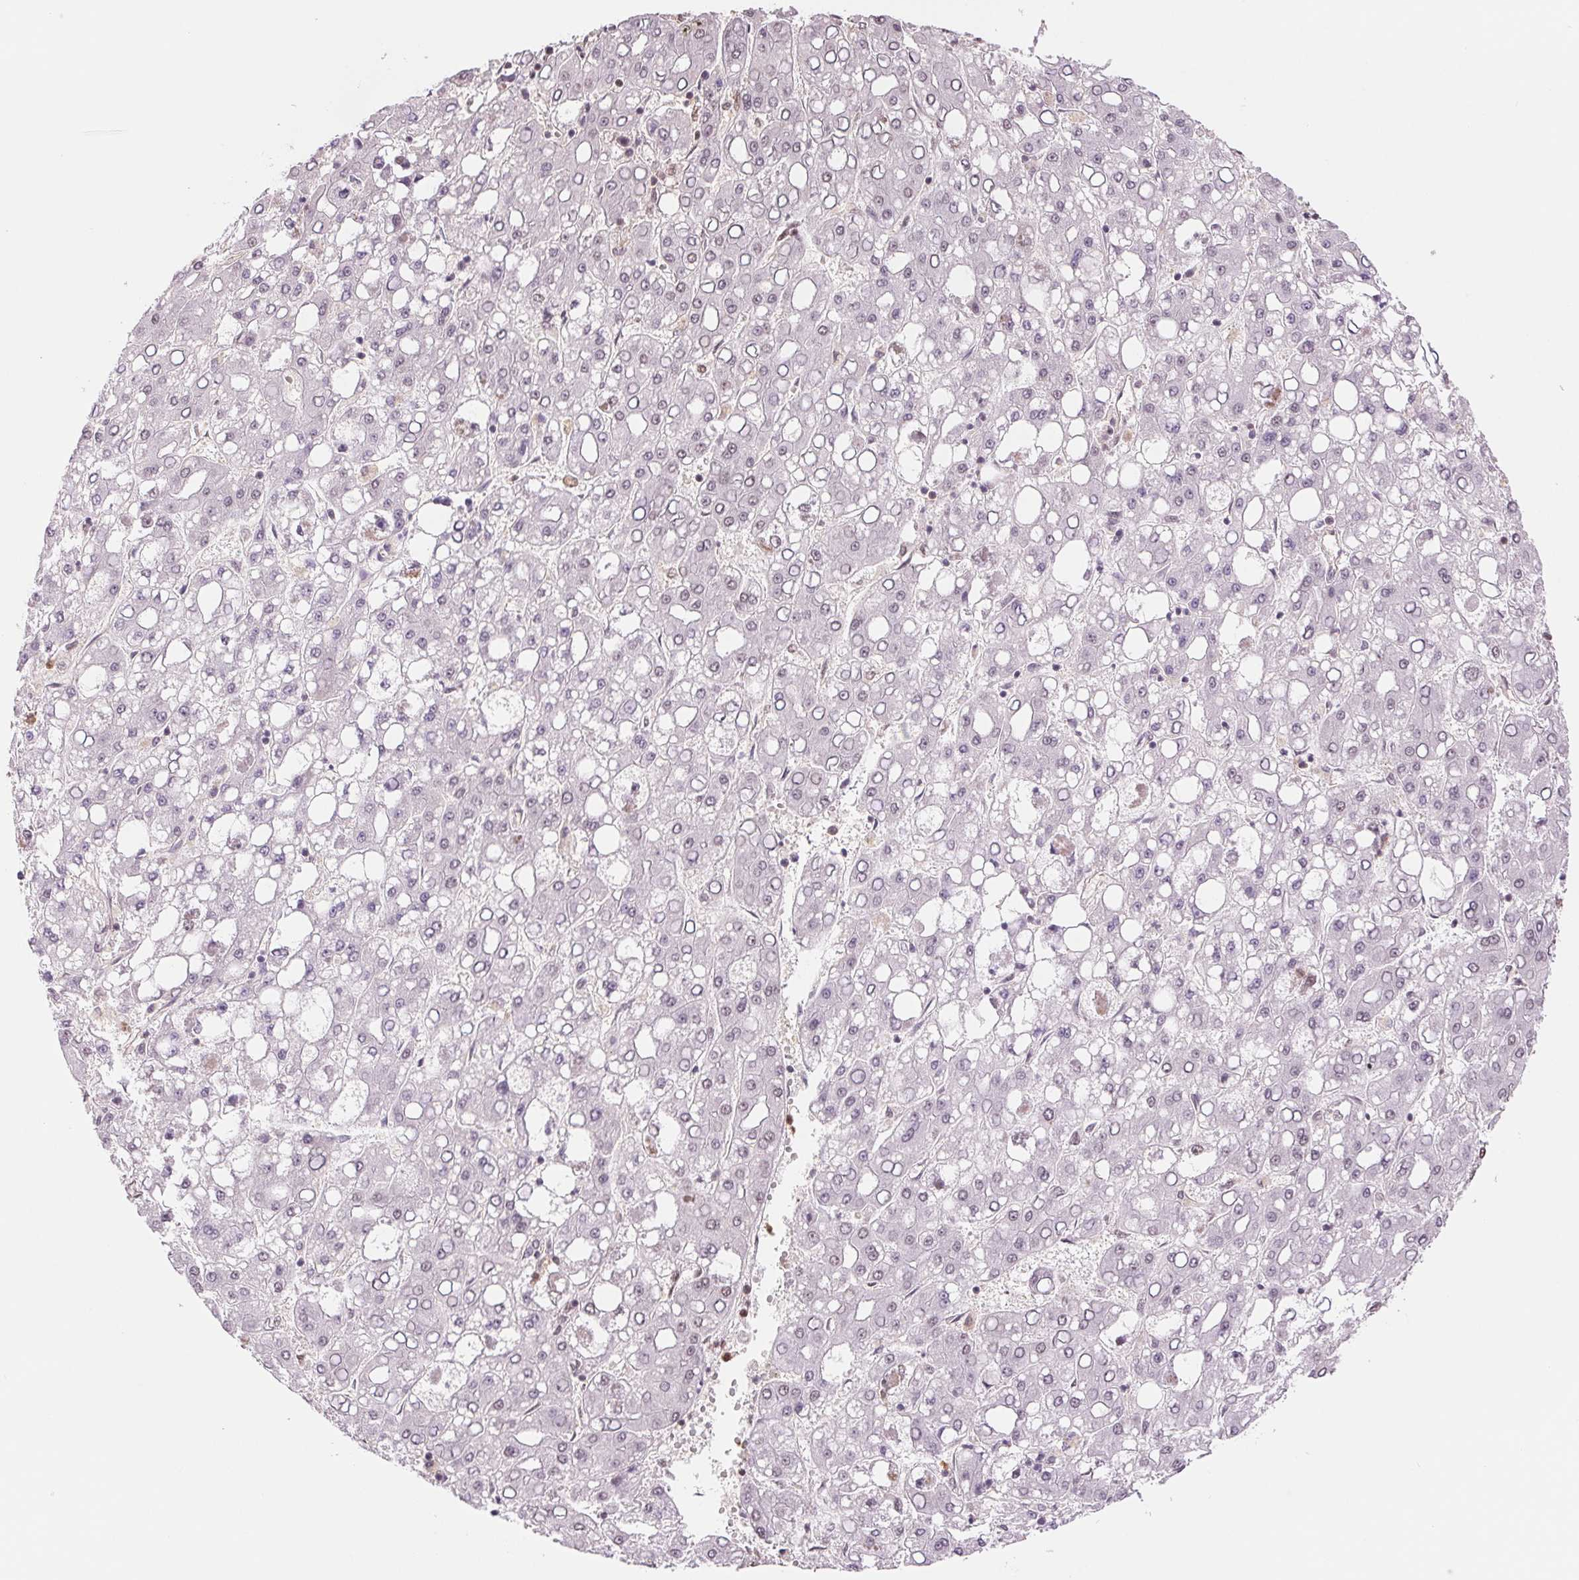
{"staining": {"intensity": "negative", "quantity": "none", "location": "none"}, "tissue": "liver cancer", "cell_type": "Tumor cells", "image_type": "cancer", "snomed": [{"axis": "morphology", "description": "Carcinoma, Hepatocellular, NOS"}, {"axis": "topography", "description": "Liver"}], "caption": "DAB immunohistochemical staining of hepatocellular carcinoma (liver) shows no significant expression in tumor cells.", "gene": "SREK1", "patient": {"sex": "male", "age": 65}}